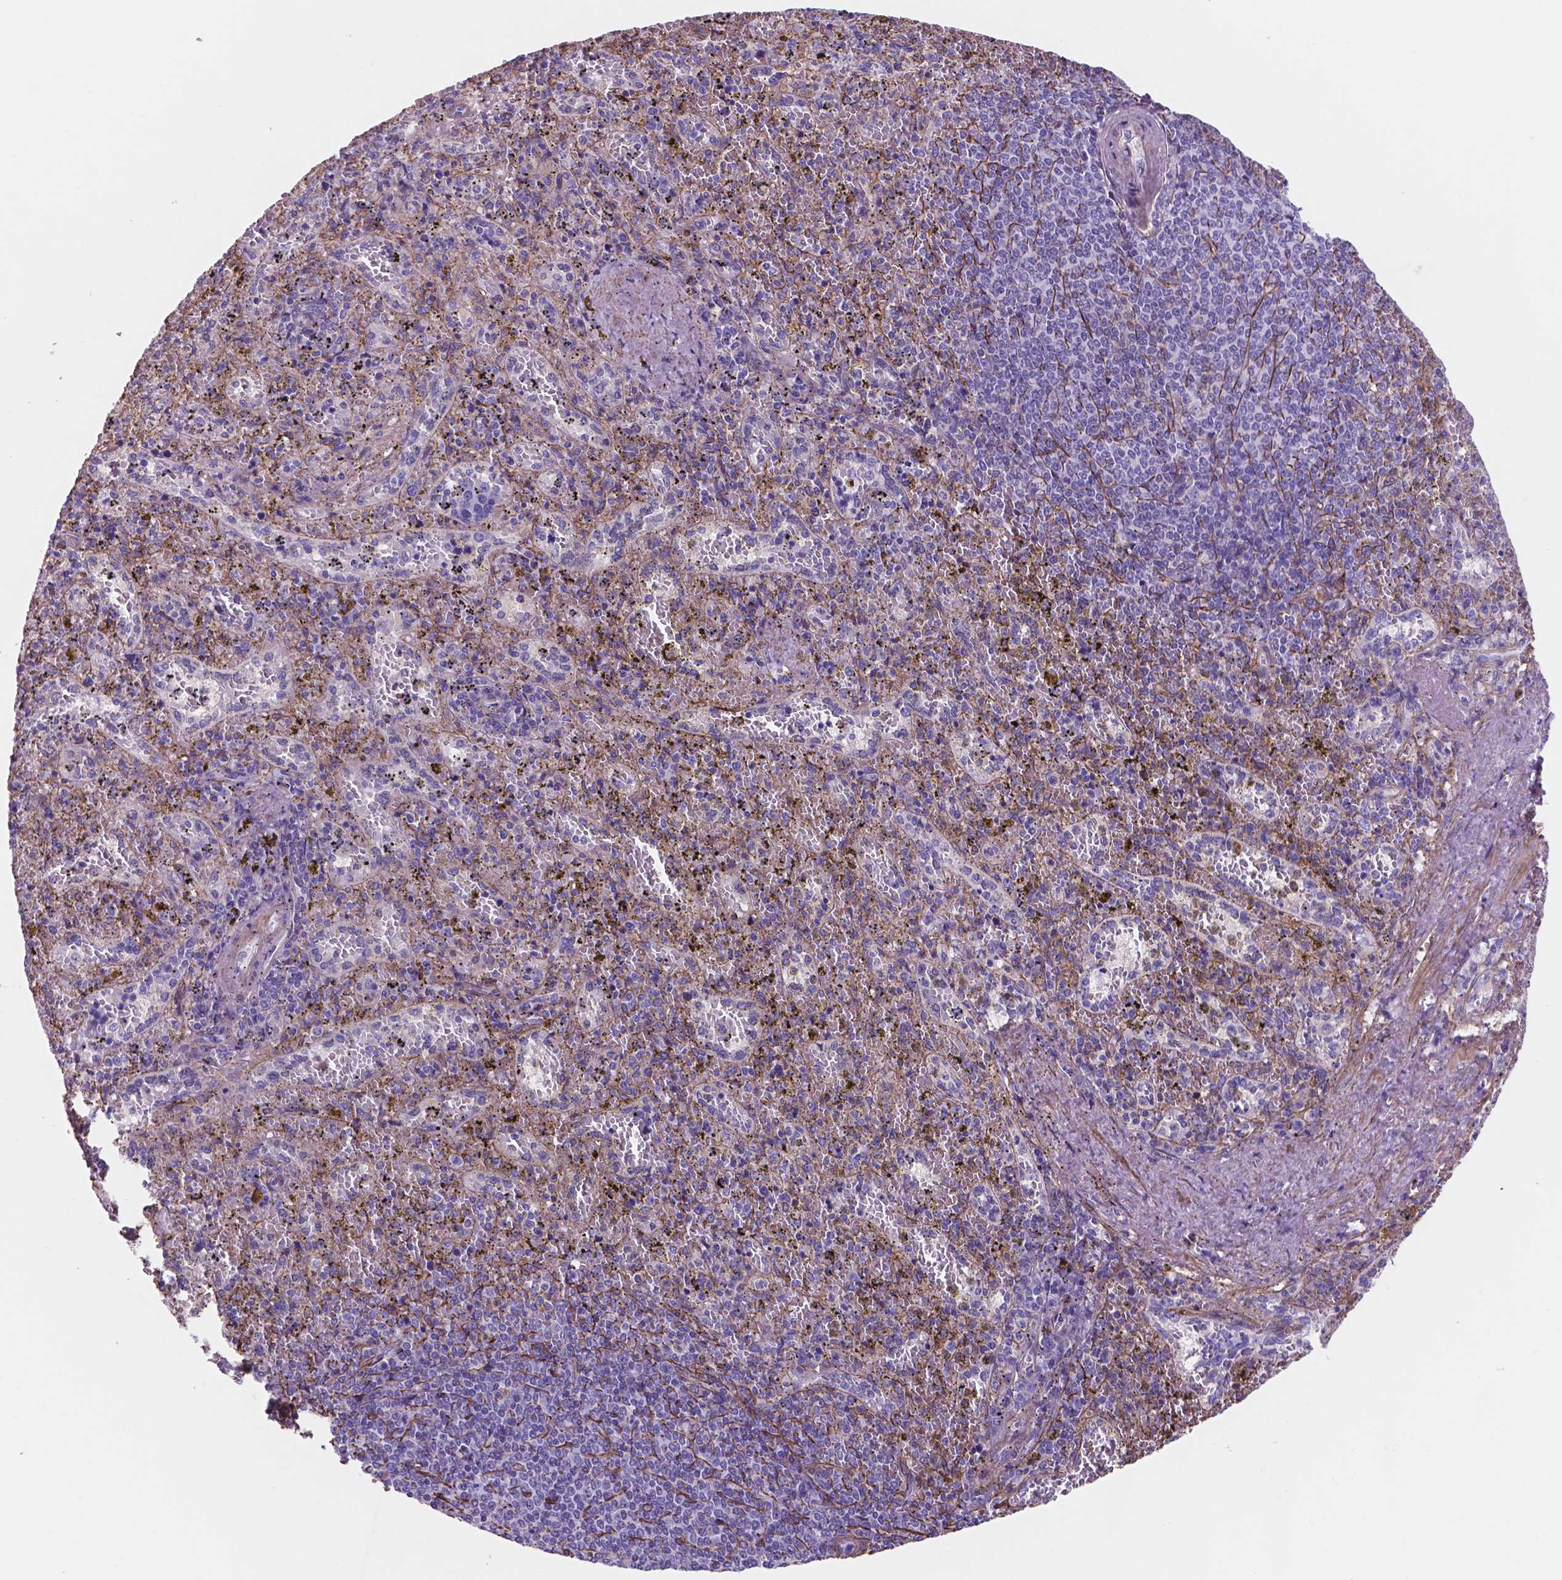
{"staining": {"intensity": "negative", "quantity": "none", "location": "none"}, "tissue": "spleen", "cell_type": "Cells in red pulp", "image_type": "normal", "snomed": [{"axis": "morphology", "description": "Normal tissue, NOS"}, {"axis": "topography", "description": "Spleen"}], "caption": "This is a histopathology image of immunohistochemistry staining of normal spleen, which shows no staining in cells in red pulp.", "gene": "TOR2A", "patient": {"sex": "female", "age": 50}}